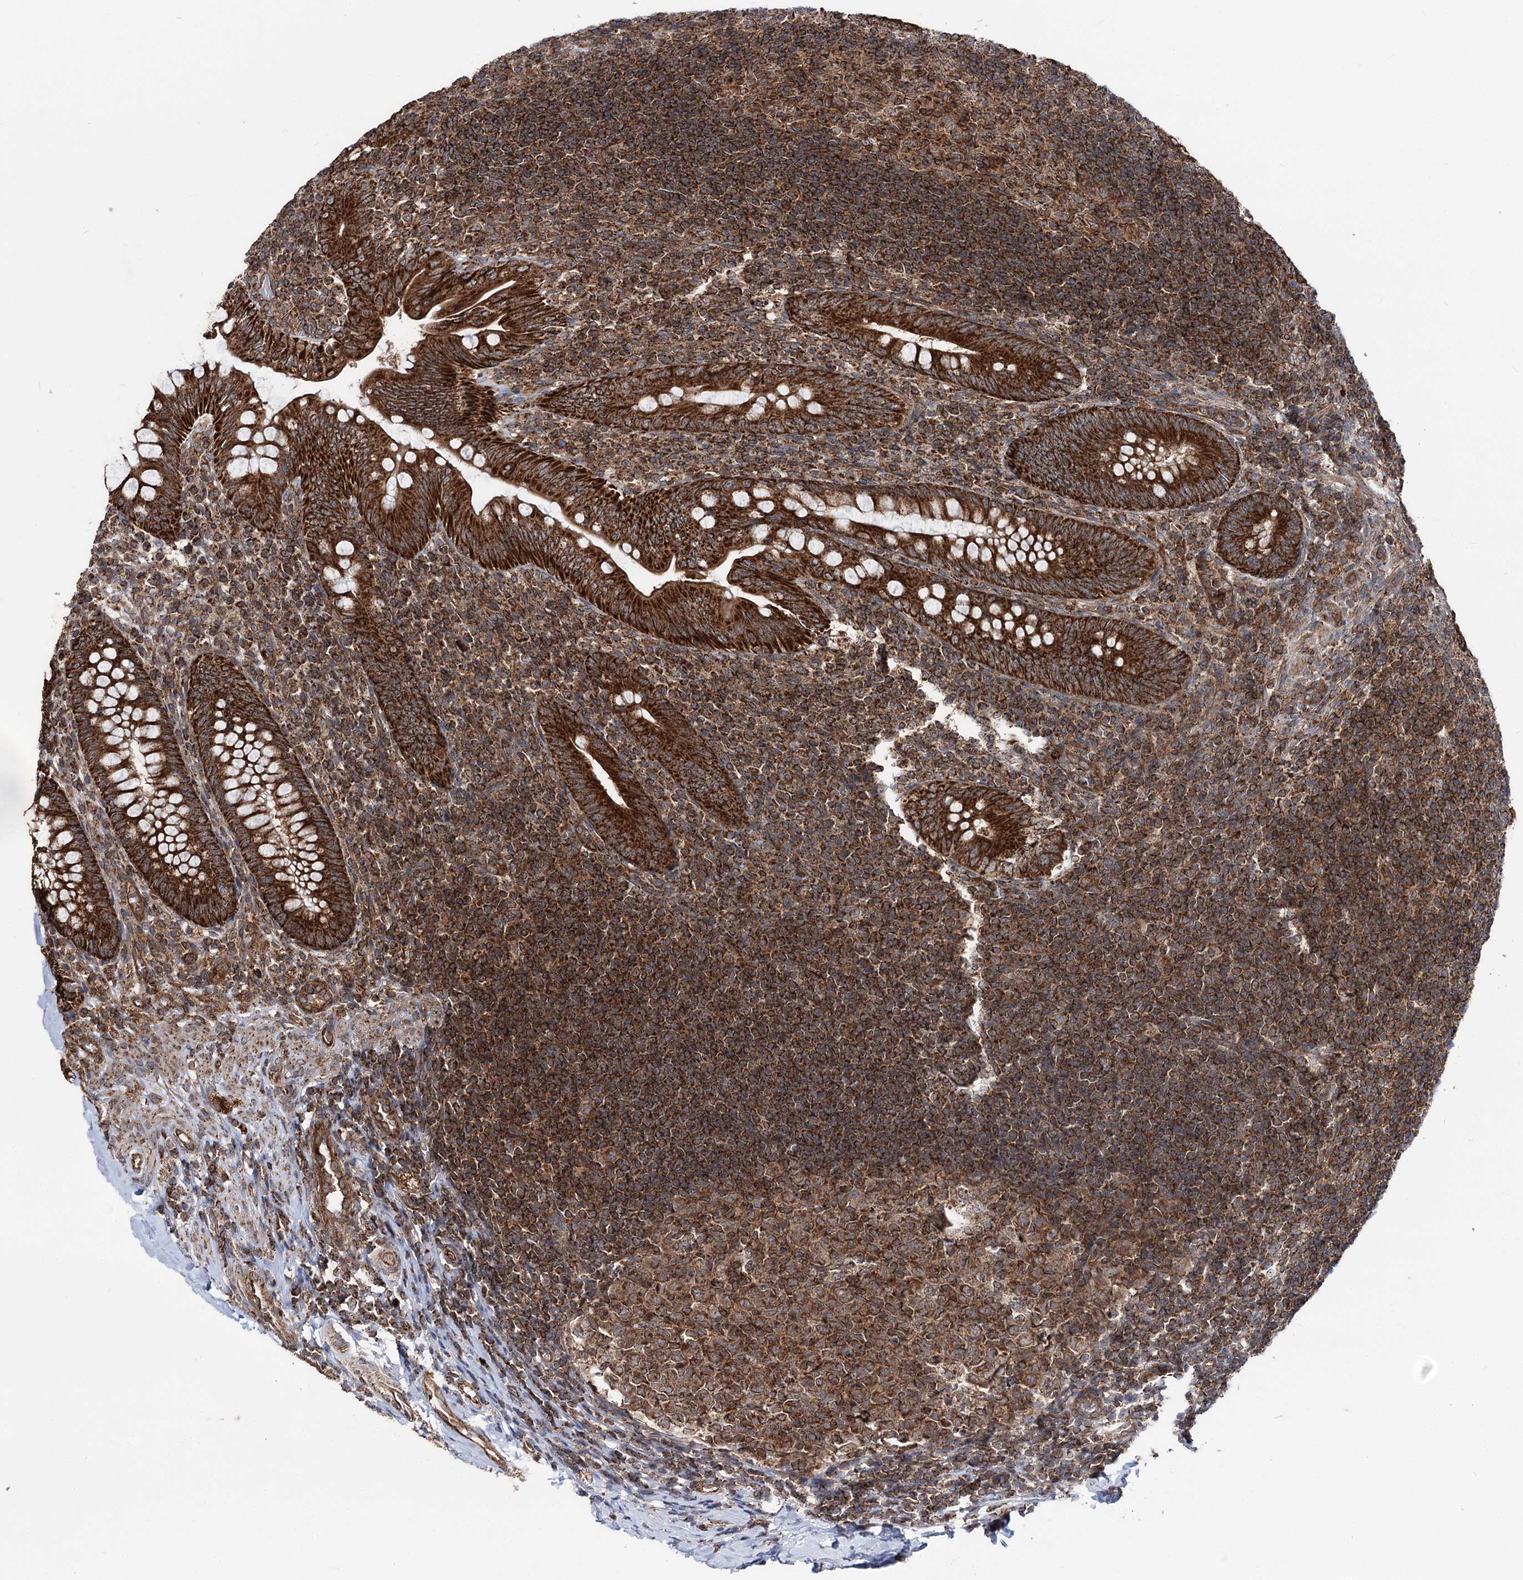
{"staining": {"intensity": "strong", "quantity": ">75%", "location": "cytoplasmic/membranous"}, "tissue": "appendix", "cell_type": "Glandular cells", "image_type": "normal", "snomed": [{"axis": "morphology", "description": "Normal tissue, NOS"}, {"axis": "topography", "description": "Appendix"}], "caption": "This image exhibits benign appendix stained with immunohistochemistry to label a protein in brown. The cytoplasmic/membranous of glandular cells show strong positivity for the protein. Nuclei are counter-stained blue.", "gene": "FGFR1OP2", "patient": {"sex": "male", "age": 14}}